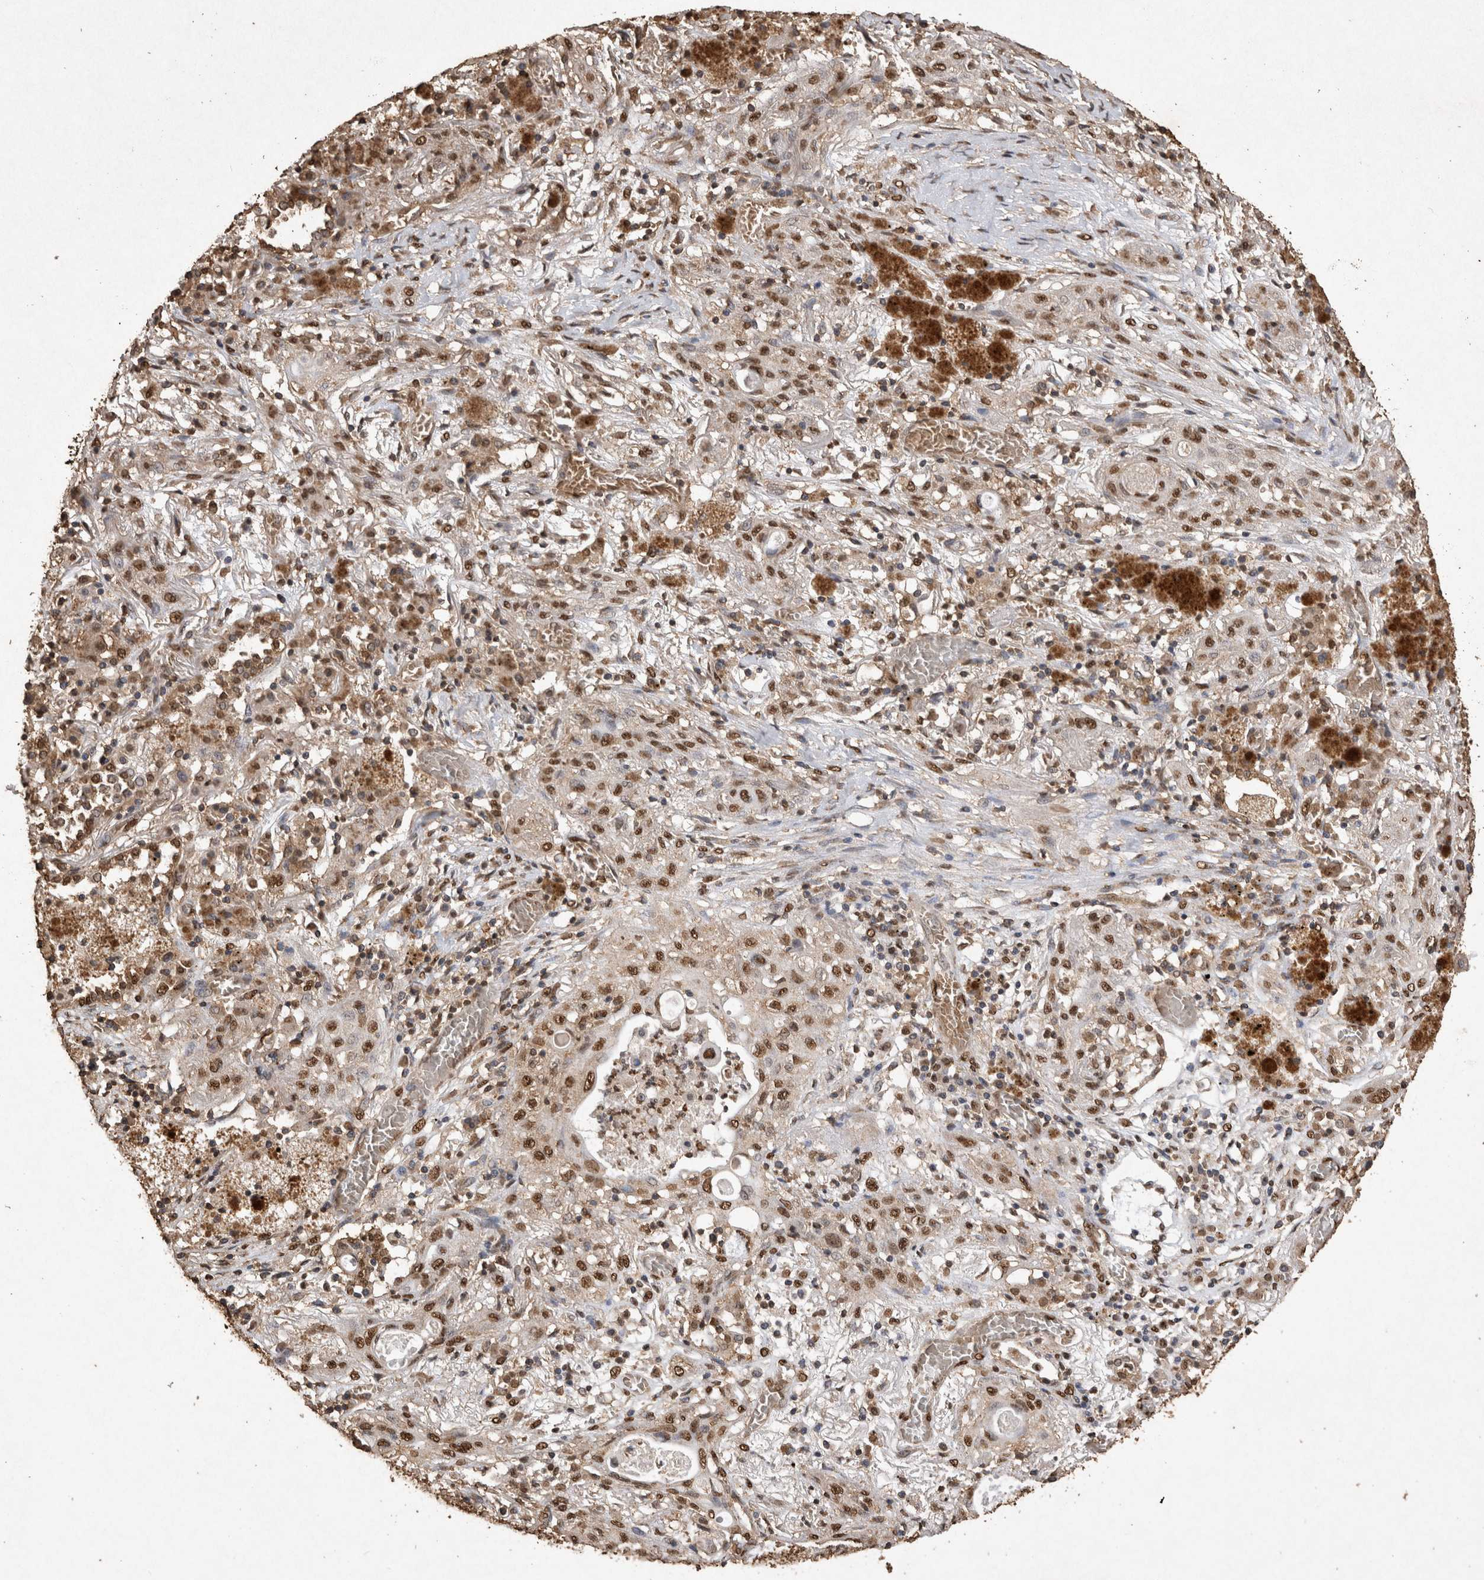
{"staining": {"intensity": "moderate", "quantity": ">75%", "location": "nuclear"}, "tissue": "lung cancer", "cell_type": "Tumor cells", "image_type": "cancer", "snomed": [{"axis": "morphology", "description": "Squamous cell carcinoma, NOS"}, {"axis": "topography", "description": "Lung"}], "caption": "Protein expression analysis of squamous cell carcinoma (lung) shows moderate nuclear staining in about >75% of tumor cells.", "gene": "OAS2", "patient": {"sex": "female", "age": 47}}